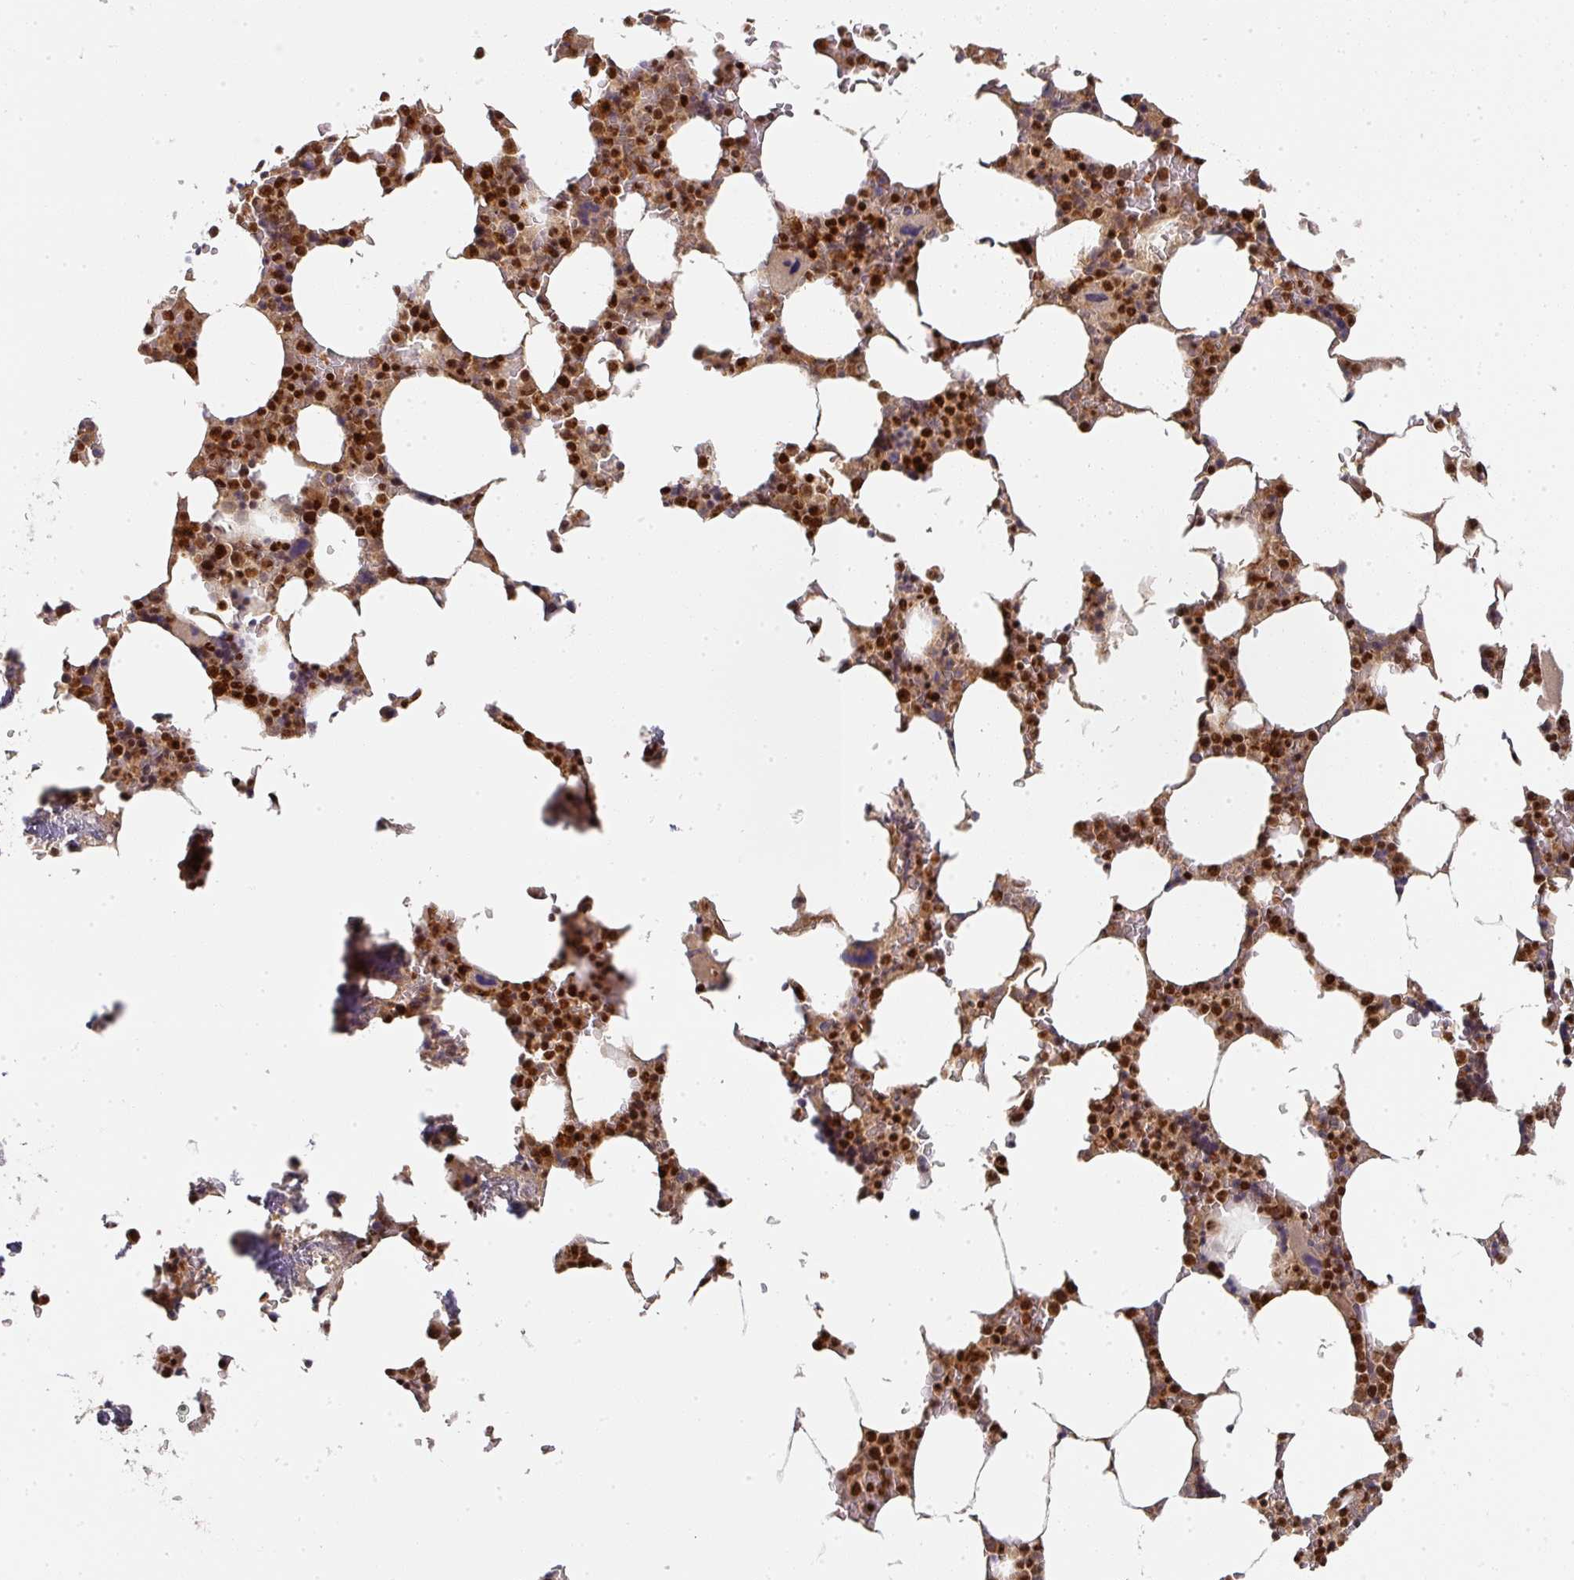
{"staining": {"intensity": "strong", "quantity": ">75%", "location": "nuclear"}, "tissue": "bone marrow", "cell_type": "Hematopoietic cells", "image_type": "normal", "snomed": [{"axis": "morphology", "description": "Normal tissue, NOS"}, {"axis": "topography", "description": "Bone marrow"}], "caption": "The immunohistochemical stain shows strong nuclear staining in hematopoietic cells of benign bone marrow.", "gene": "DIDO1", "patient": {"sex": "male", "age": 64}}